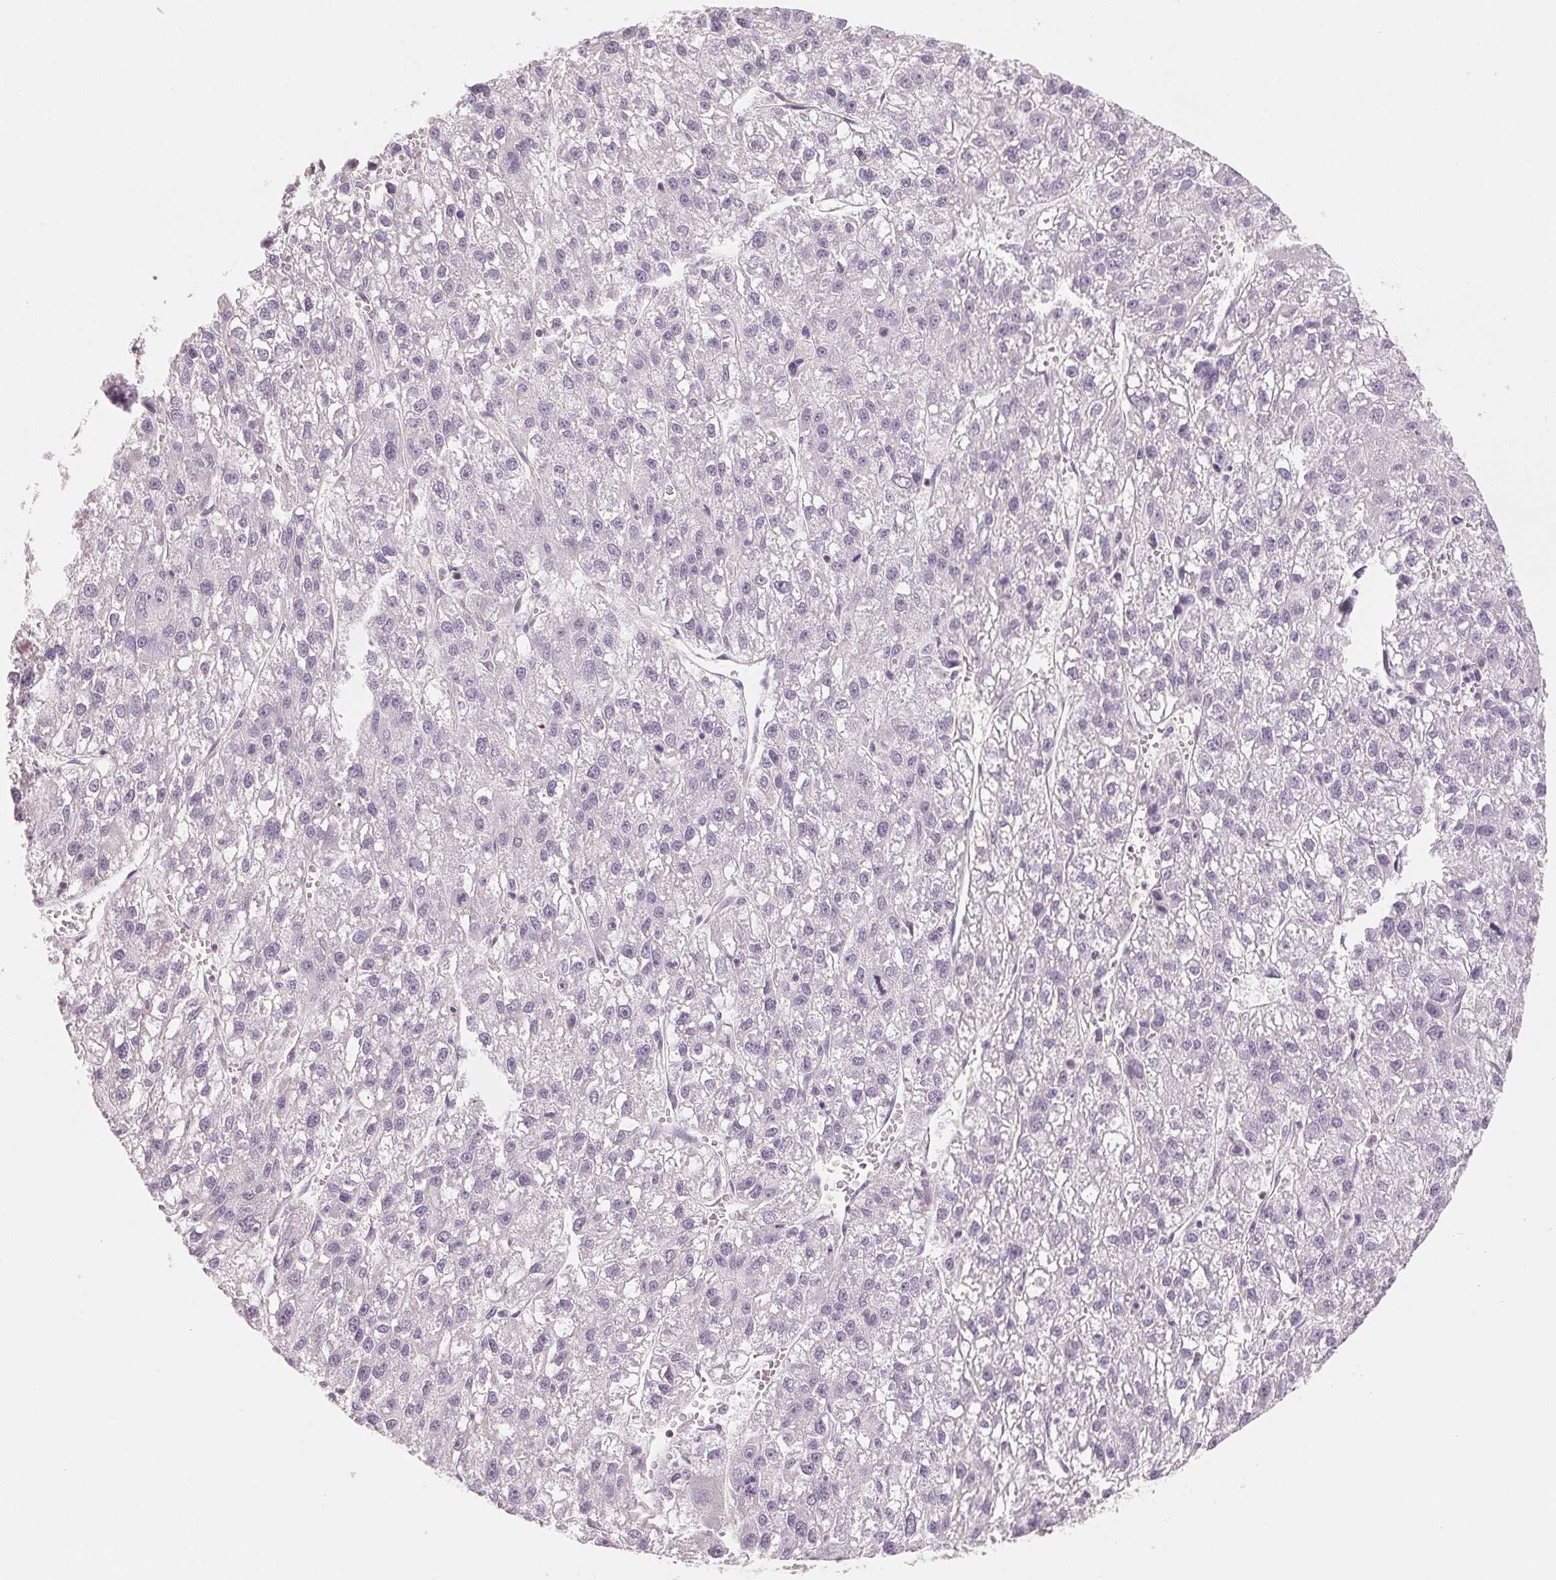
{"staining": {"intensity": "negative", "quantity": "none", "location": "none"}, "tissue": "liver cancer", "cell_type": "Tumor cells", "image_type": "cancer", "snomed": [{"axis": "morphology", "description": "Carcinoma, Hepatocellular, NOS"}, {"axis": "topography", "description": "Liver"}], "caption": "Immunohistochemistry (IHC) of liver cancer displays no staining in tumor cells.", "gene": "VTCN1", "patient": {"sex": "female", "age": 70}}